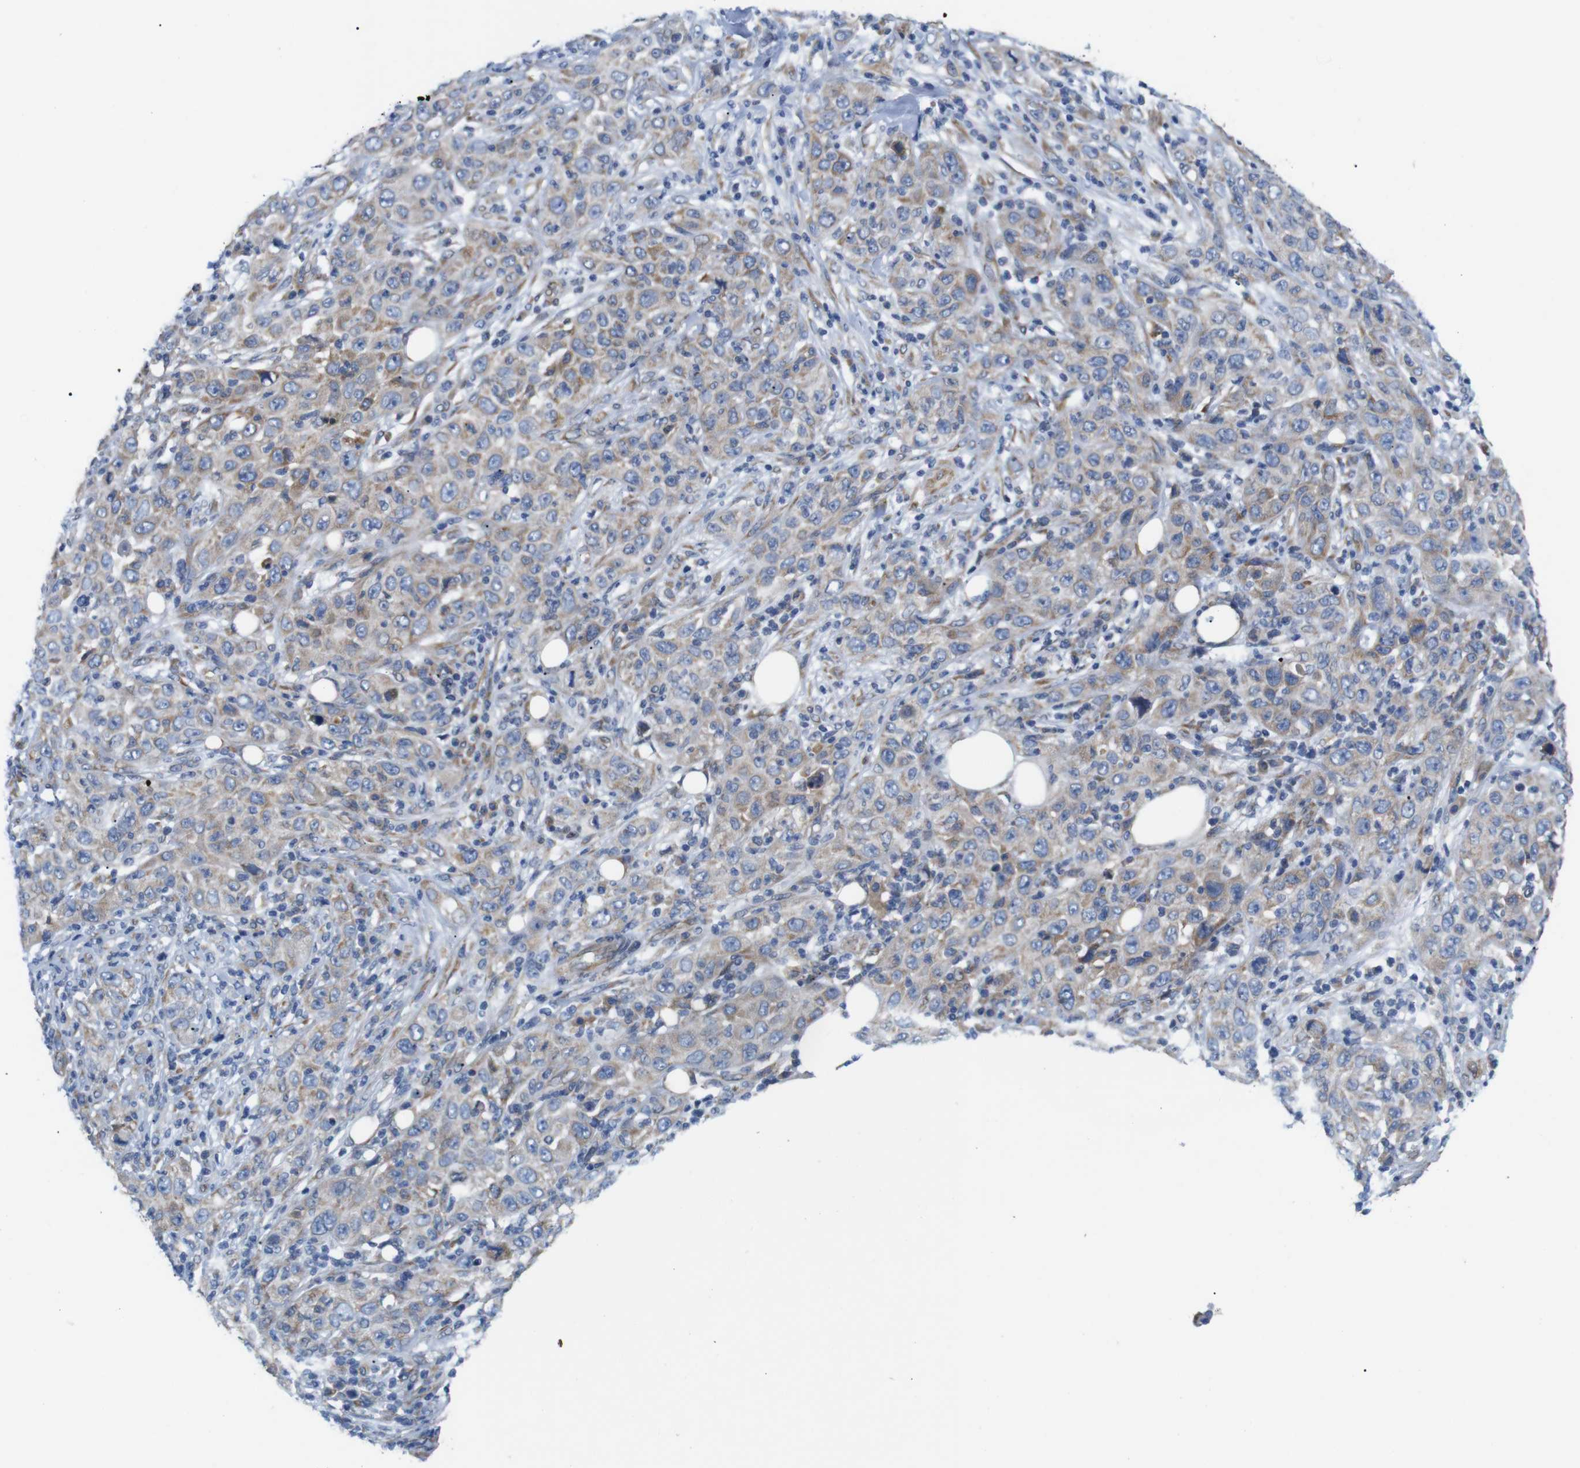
{"staining": {"intensity": "weak", "quantity": "25%-75%", "location": "cytoplasmic/membranous"}, "tissue": "skin cancer", "cell_type": "Tumor cells", "image_type": "cancer", "snomed": [{"axis": "morphology", "description": "Squamous cell carcinoma, NOS"}, {"axis": "topography", "description": "Skin"}], "caption": "Skin cancer (squamous cell carcinoma) was stained to show a protein in brown. There is low levels of weak cytoplasmic/membranous expression in approximately 25%-75% of tumor cells.", "gene": "HACD3", "patient": {"sex": "female", "age": 88}}